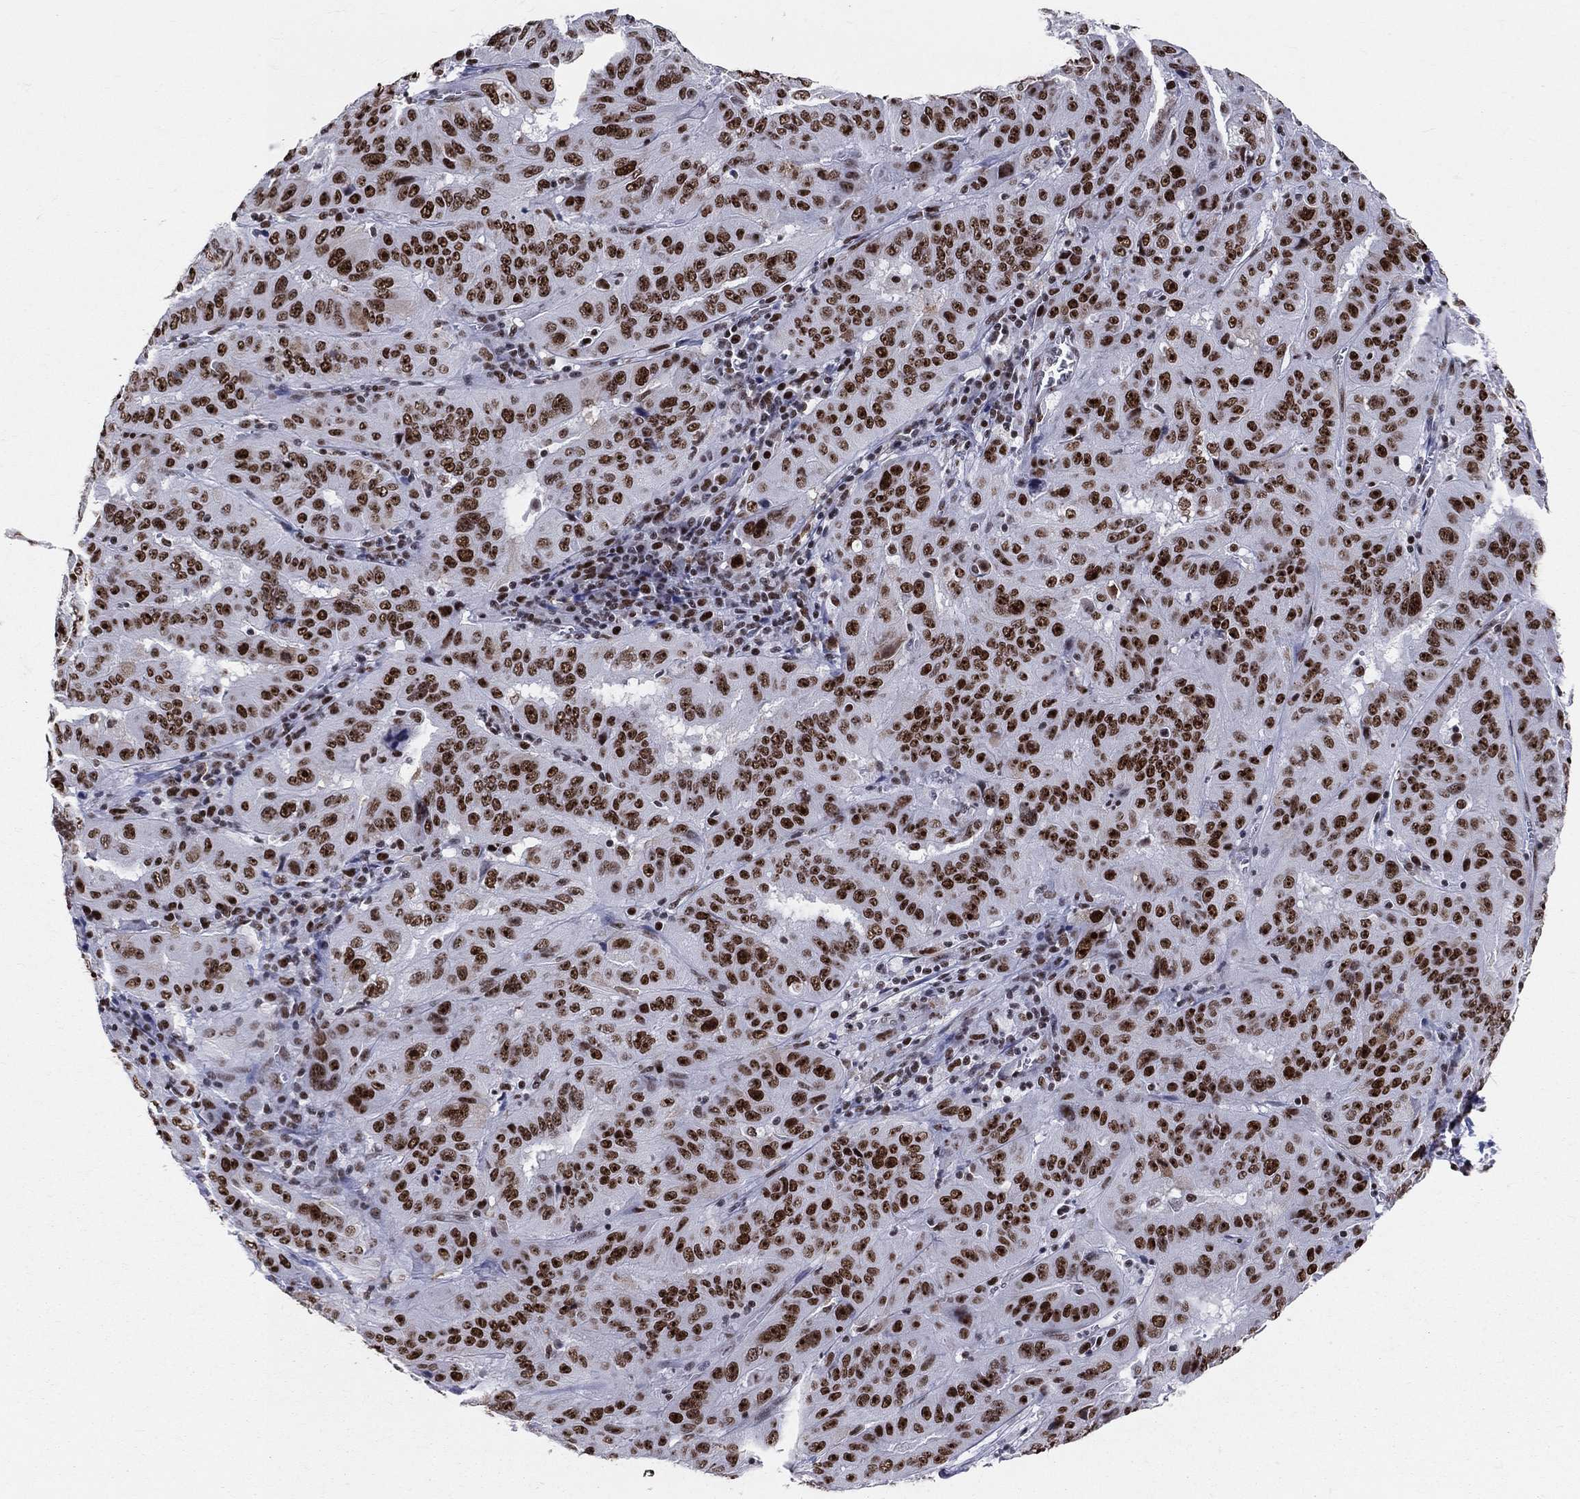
{"staining": {"intensity": "strong", "quantity": ">75%", "location": "nuclear"}, "tissue": "pancreatic cancer", "cell_type": "Tumor cells", "image_type": "cancer", "snomed": [{"axis": "morphology", "description": "Adenocarcinoma, NOS"}, {"axis": "topography", "description": "Pancreas"}], "caption": "Adenocarcinoma (pancreatic) stained for a protein shows strong nuclear positivity in tumor cells. The staining was performed using DAB to visualize the protein expression in brown, while the nuclei were stained in blue with hematoxylin (Magnification: 20x).", "gene": "CDK7", "patient": {"sex": "male", "age": 63}}